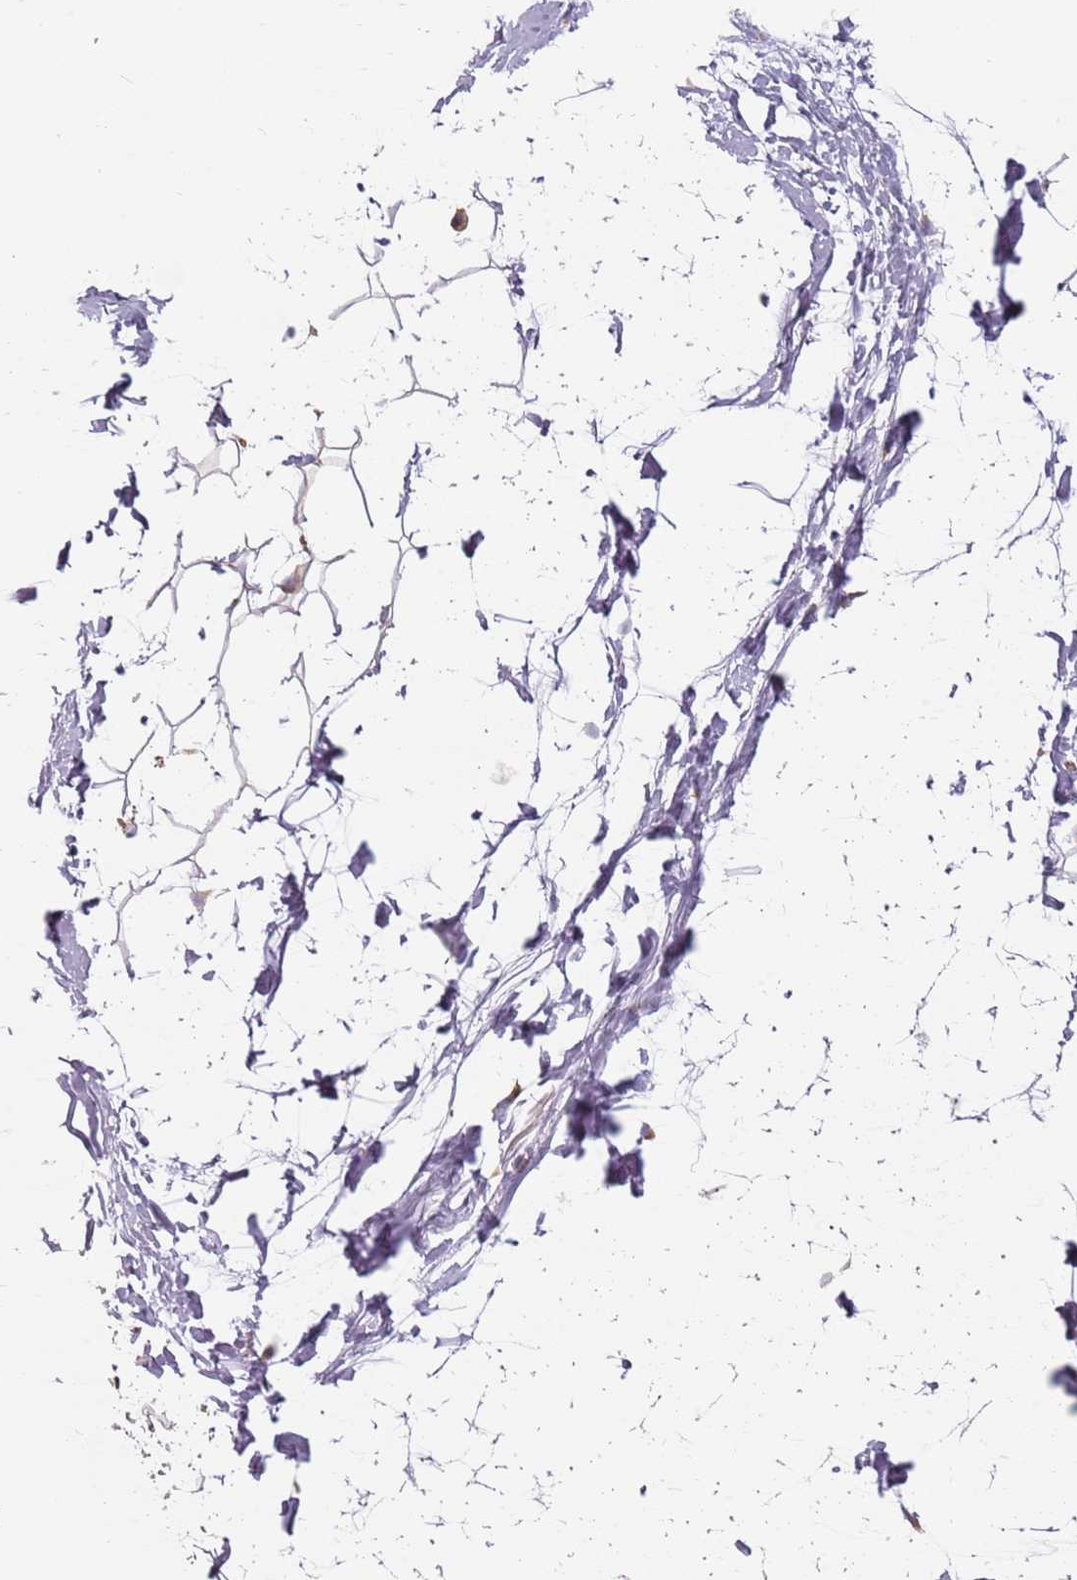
{"staining": {"intensity": "negative", "quantity": "none", "location": "none"}, "tissue": "adipose tissue", "cell_type": "Adipocytes", "image_type": "normal", "snomed": [{"axis": "morphology", "description": "Normal tissue, NOS"}, {"axis": "topography", "description": "Breast"}], "caption": "High magnification brightfield microscopy of normal adipose tissue stained with DAB (3,3'-diaminobenzidine) (brown) and counterstained with hematoxylin (blue): adipocytes show no significant positivity. (DAB immunohistochemistry with hematoxylin counter stain).", "gene": "SPDL1", "patient": {"sex": "female", "age": 26}}